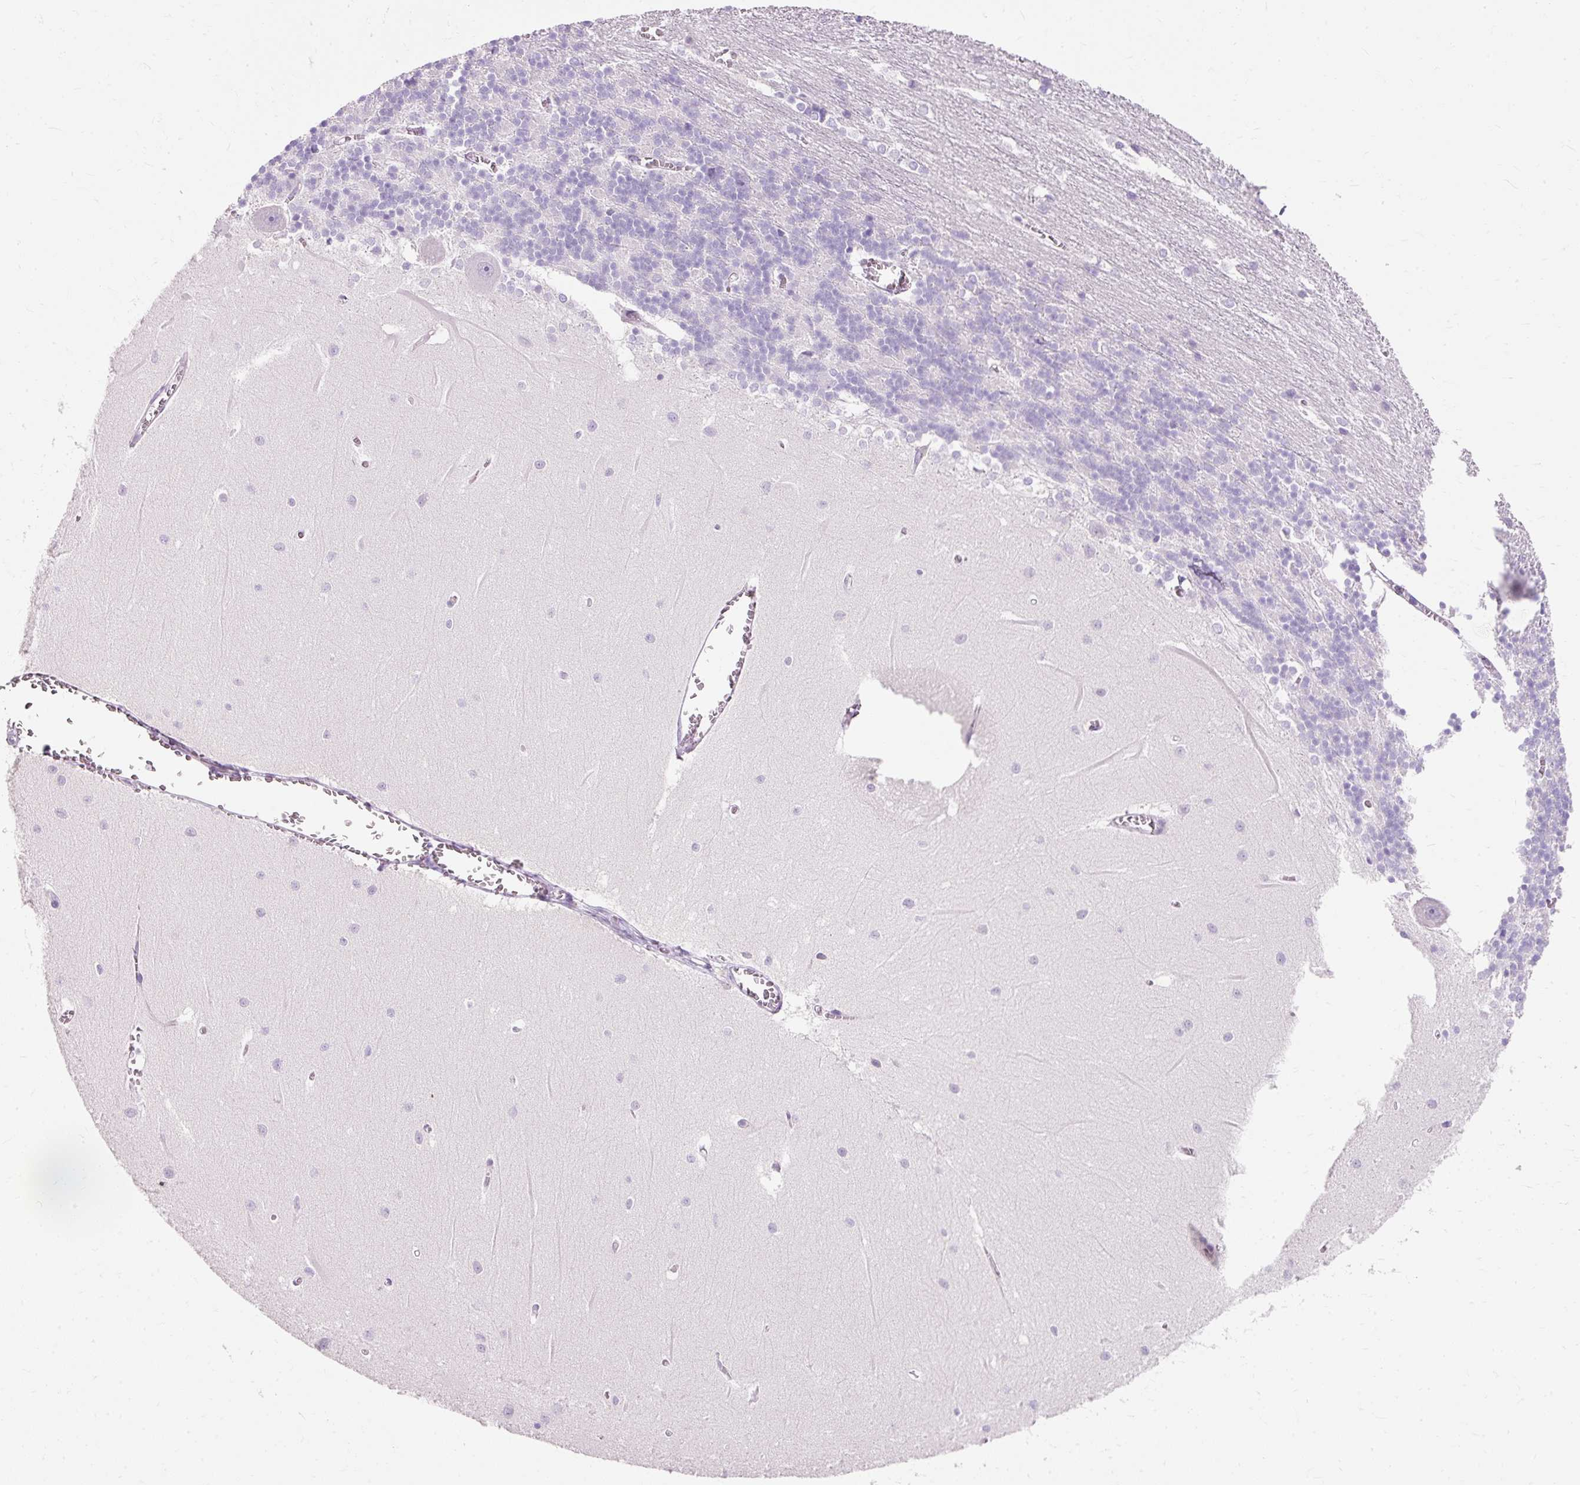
{"staining": {"intensity": "negative", "quantity": "none", "location": "none"}, "tissue": "cerebellum", "cell_type": "Cells in granular layer", "image_type": "normal", "snomed": [{"axis": "morphology", "description": "Normal tissue, NOS"}, {"axis": "topography", "description": "Cerebellum"}], "caption": "This is an immunohistochemistry image of unremarkable cerebellum. There is no expression in cells in granular layer.", "gene": "TMEM213", "patient": {"sex": "male", "age": 37}}